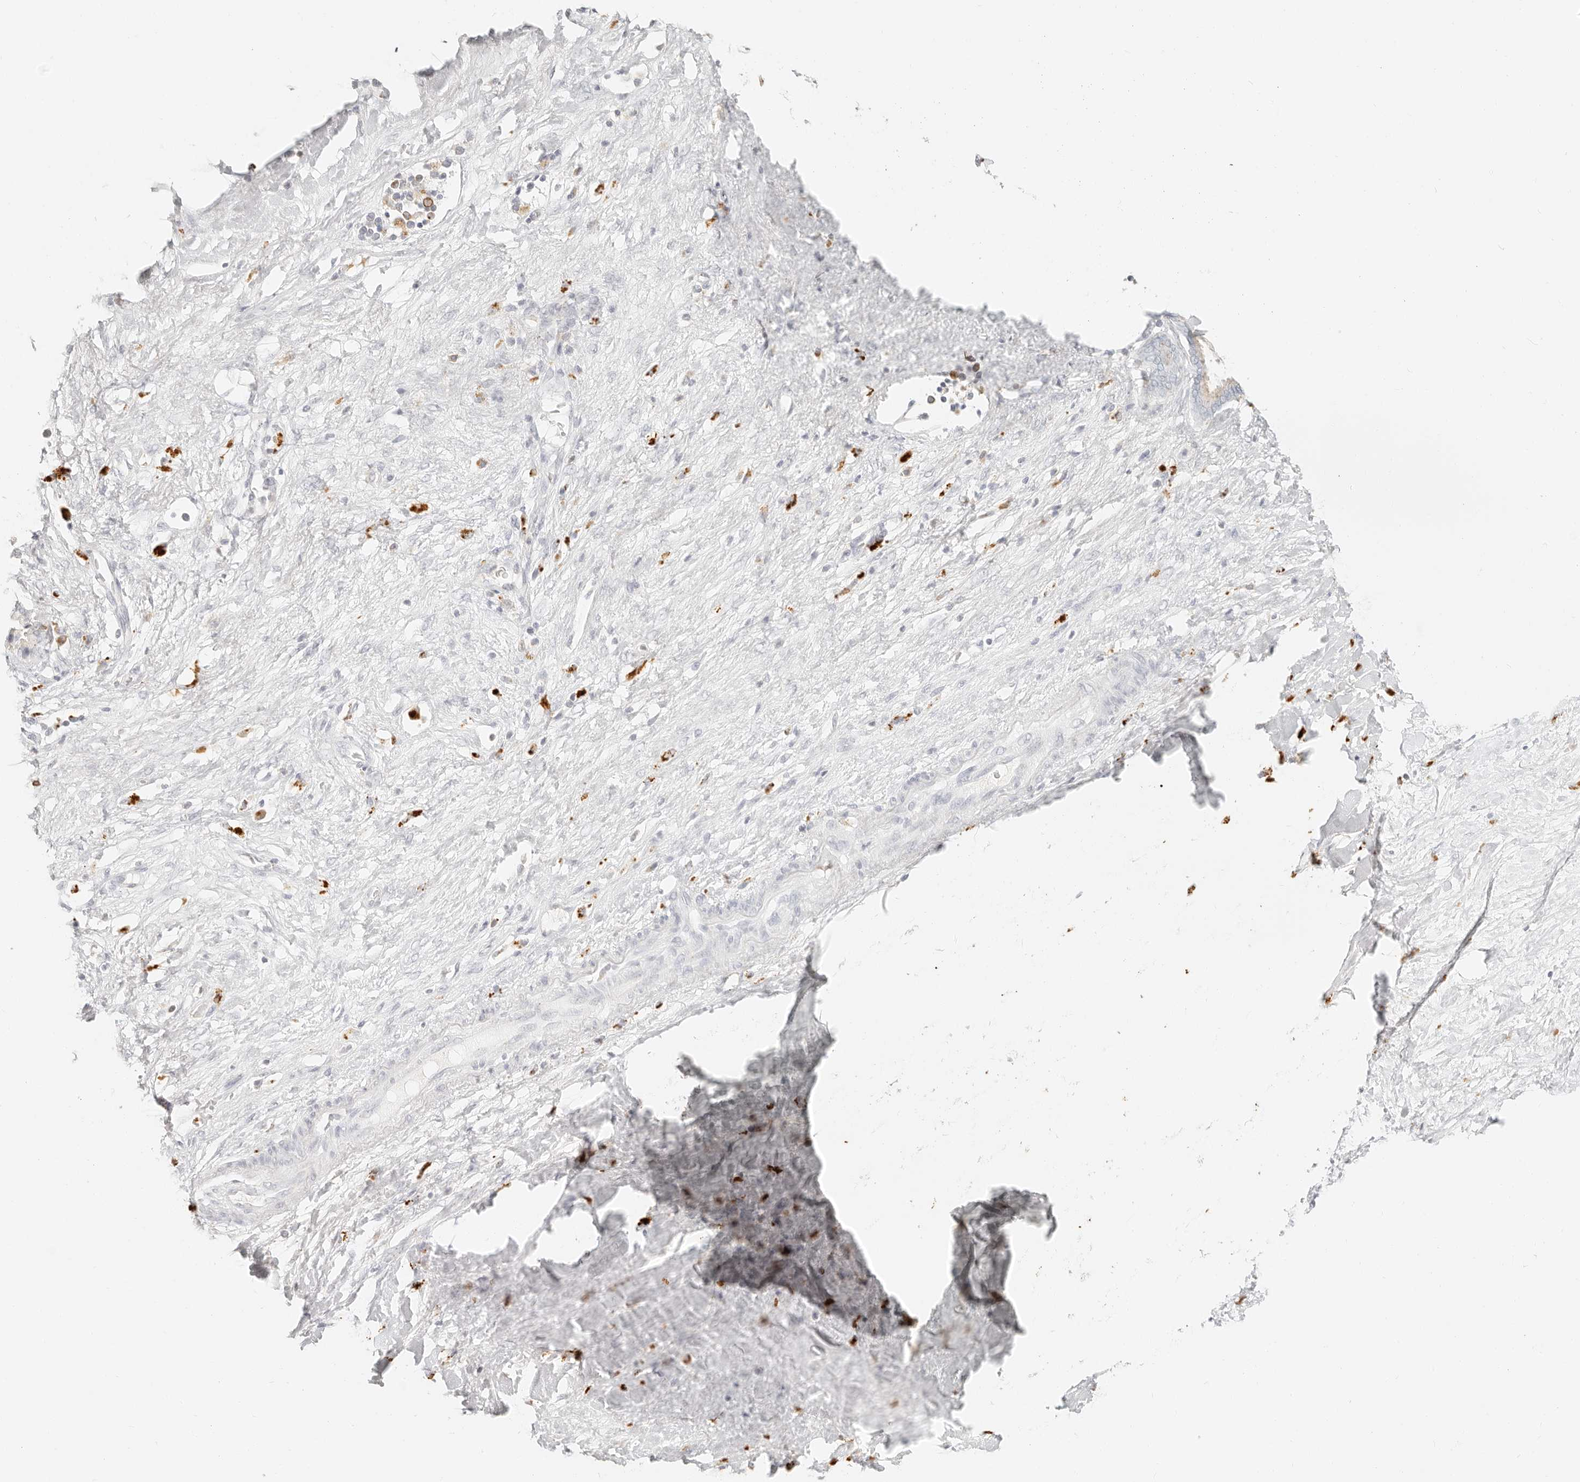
{"staining": {"intensity": "negative", "quantity": "none", "location": "none"}, "tissue": "liver cancer", "cell_type": "Tumor cells", "image_type": "cancer", "snomed": [{"axis": "morphology", "description": "Cholangiocarcinoma"}, {"axis": "topography", "description": "Liver"}], "caption": "This image is of liver cancer stained with immunohistochemistry to label a protein in brown with the nuclei are counter-stained blue. There is no expression in tumor cells.", "gene": "RNASET2", "patient": {"sex": "female", "age": 52}}